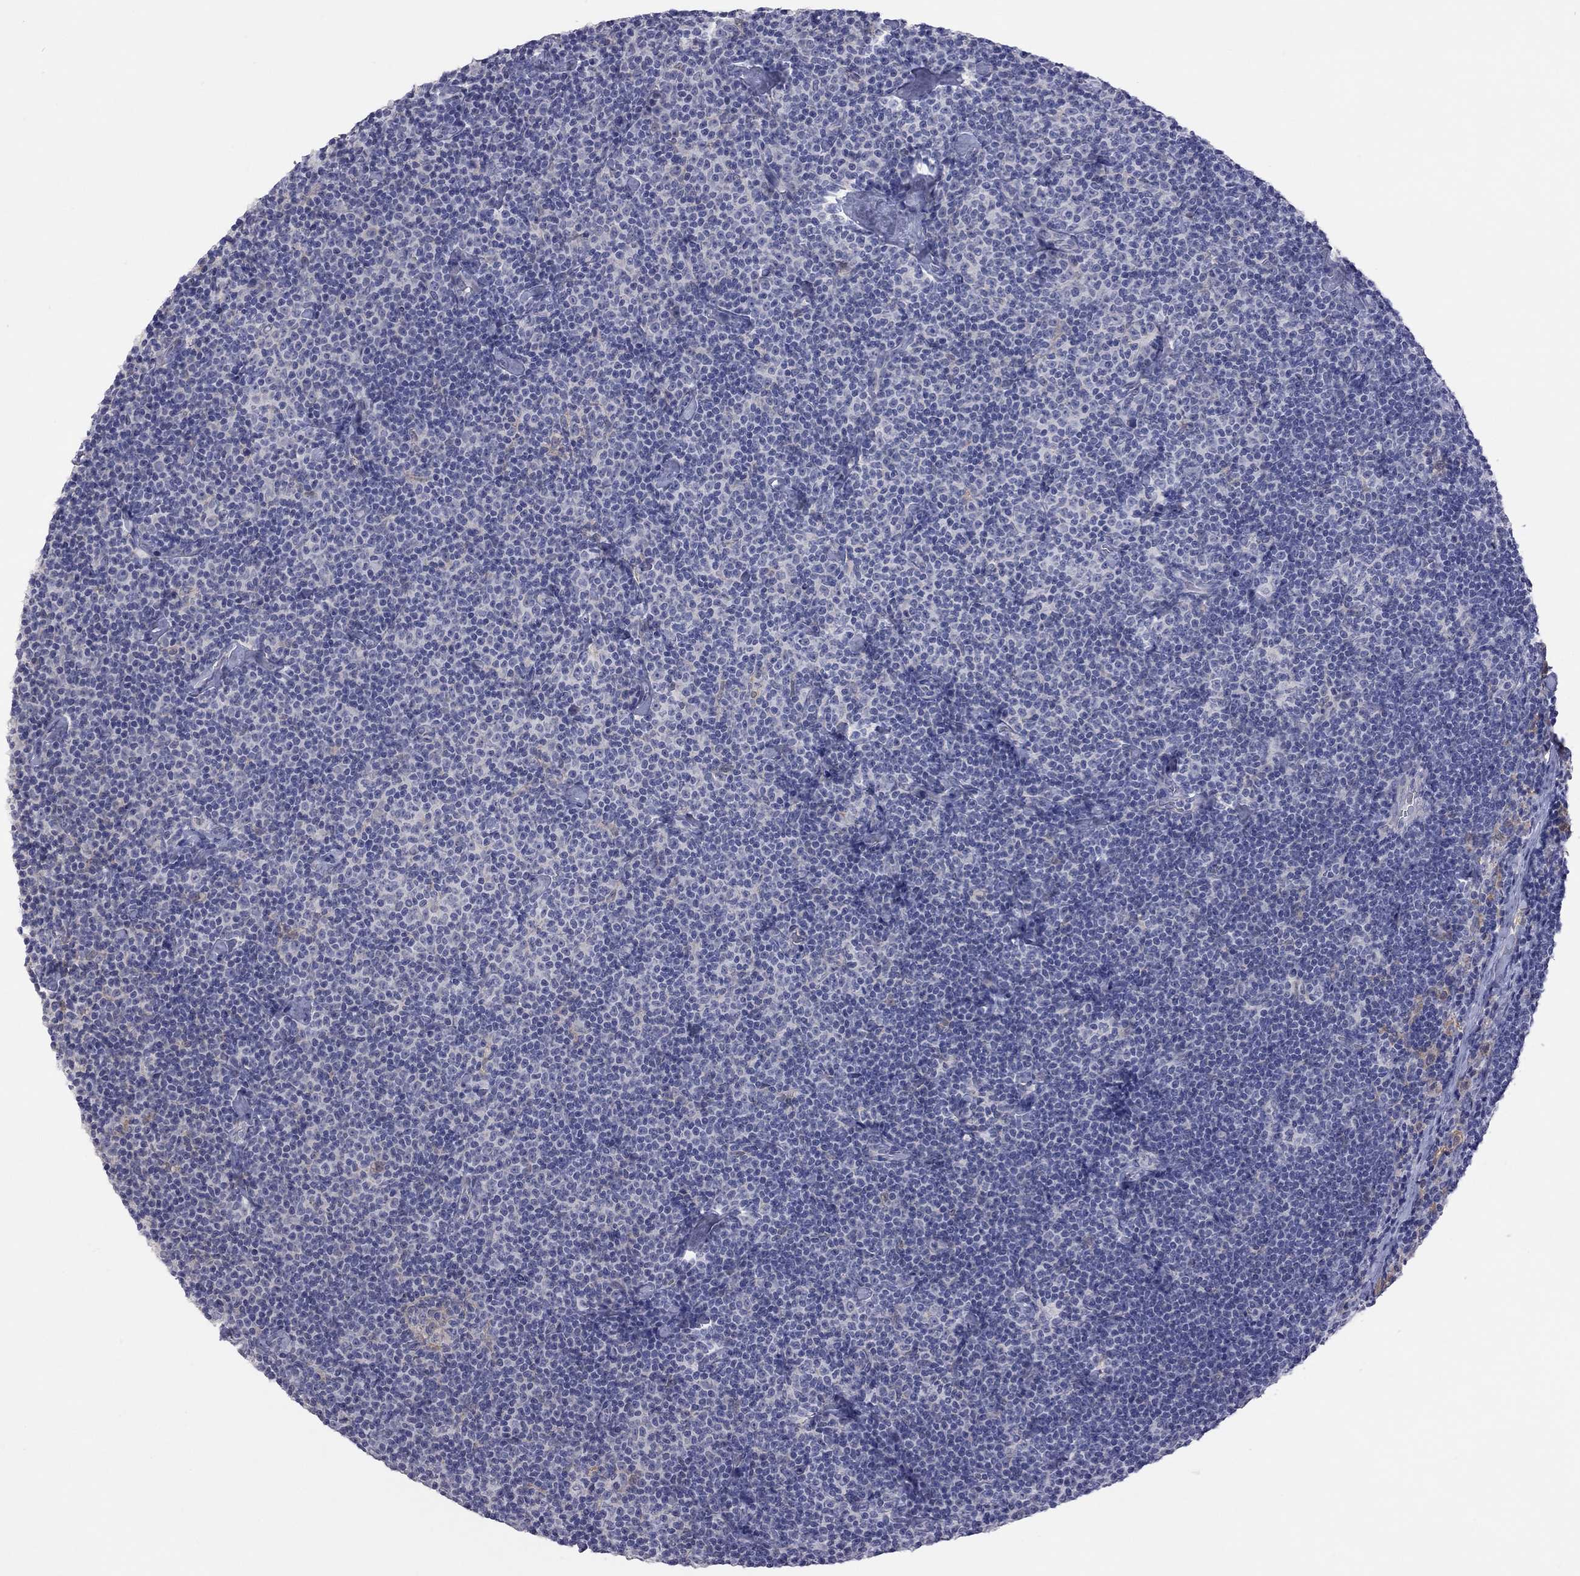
{"staining": {"intensity": "negative", "quantity": "none", "location": "none"}, "tissue": "lymphoma", "cell_type": "Tumor cells", "image_type": "cancer", "snomed": [{"axis": "morphology", "description": "Malignant lymphoma, non-Hodgkin's type, Low grade"}, {"axis": "topography", "description": "Lymph node"}], "caption": "Tumor cells are negative for brown protein staining in lymphoma.", "gene": "HYLS1", "patient": {"sex": "male", "age": 81}}